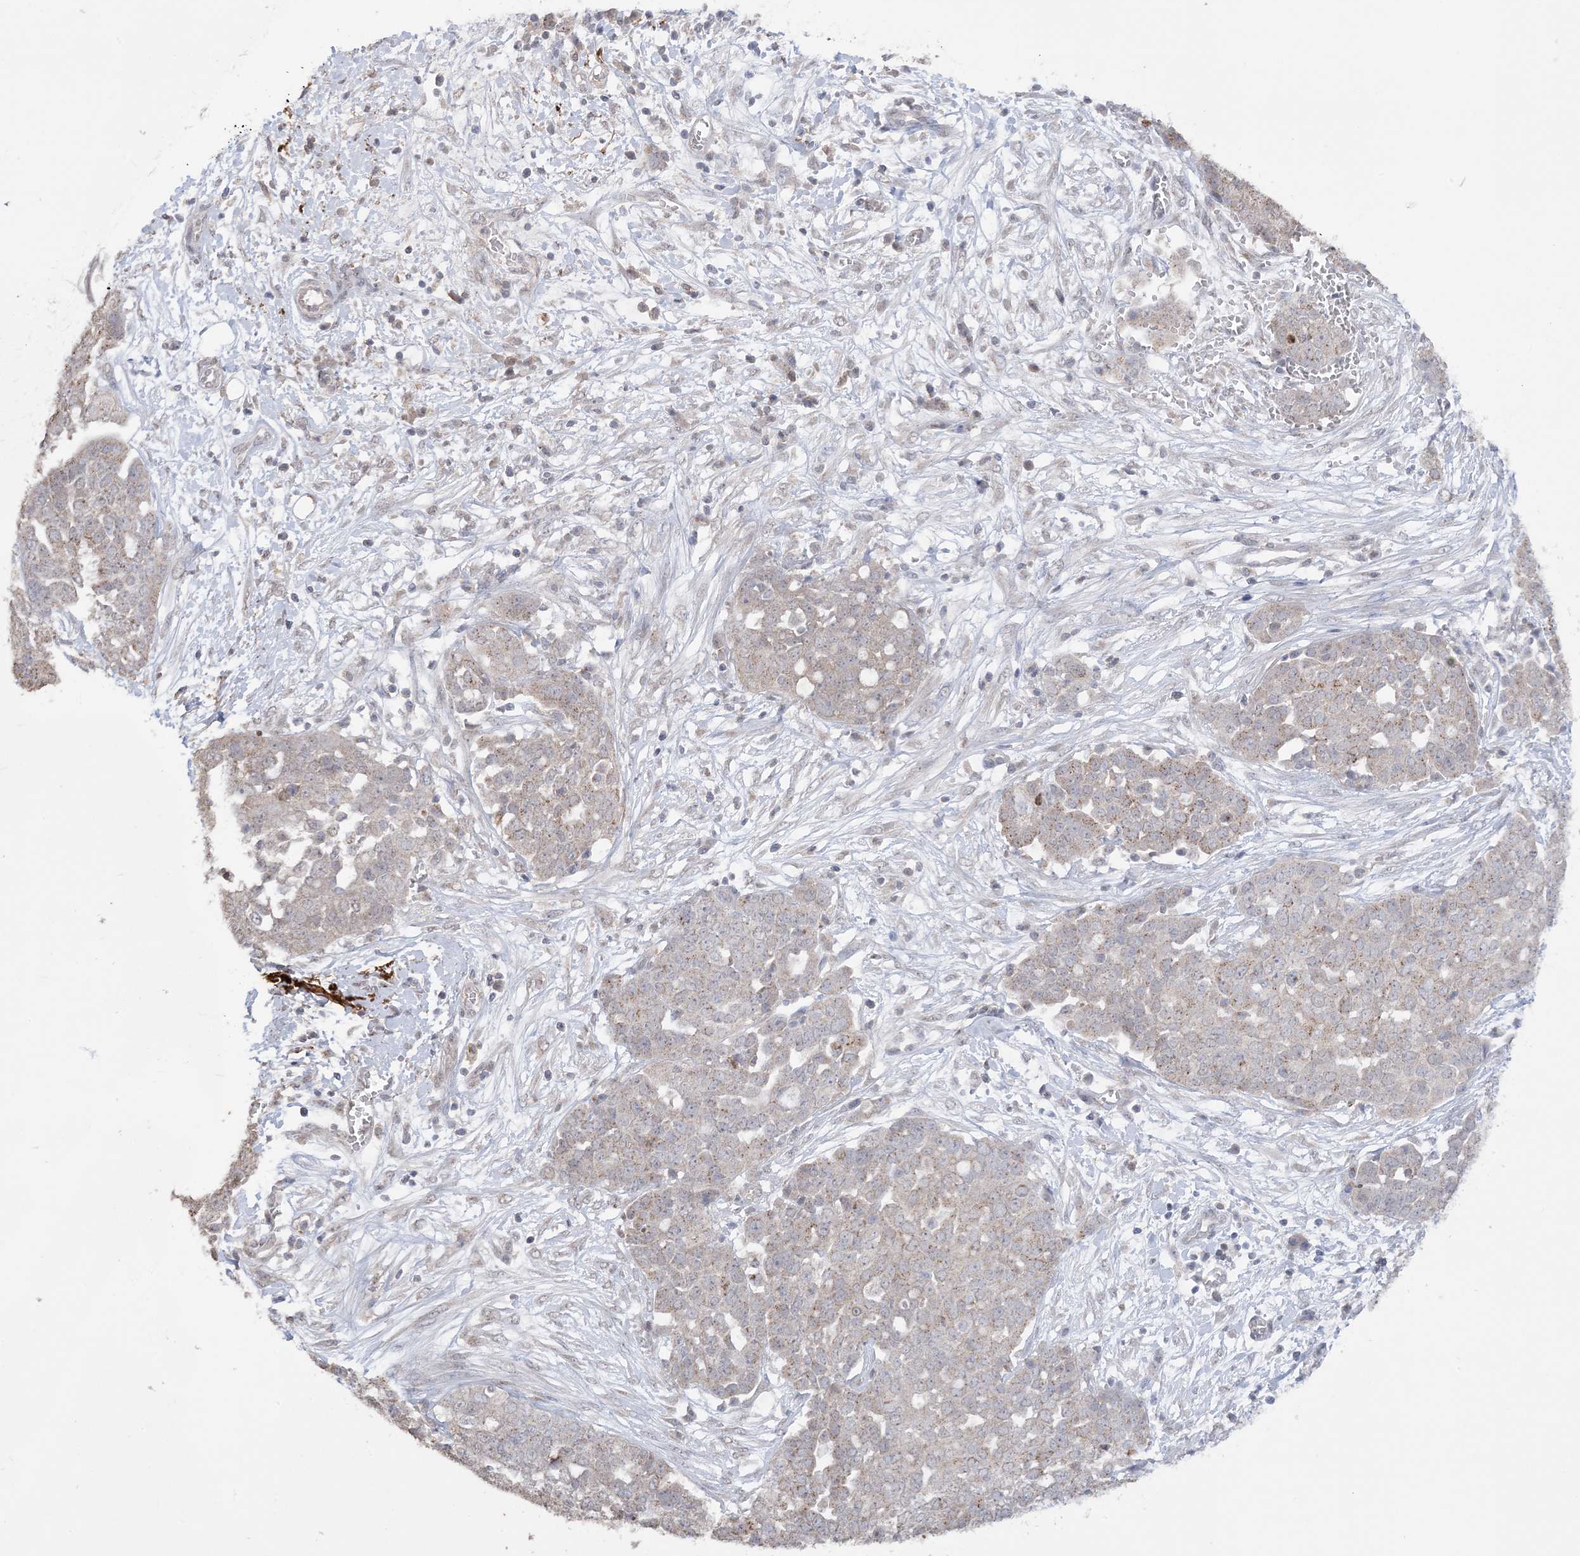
{"staining": {"intensity": "weak", "quantity": "<25%", "location": "cytoplasmic/membranous"}, "tissue": "ovarian cancer", "cell_type": "Tumor cells", "image_type": "cancer", "snomed": [{"axis": "morphology", "description": "Cystadenocarcinoma, serous, NOS"}, {"axis": "topography", "description": "Soft tissue"}, {"axis": "topography", "description": "Ovary"}], "caption": "Tumor cells are negative for brown protein staining in serous cystadenocarcinoma (ovarian).", "gene": "XRN1", "patient": {"sex": "female", "age": 57}}